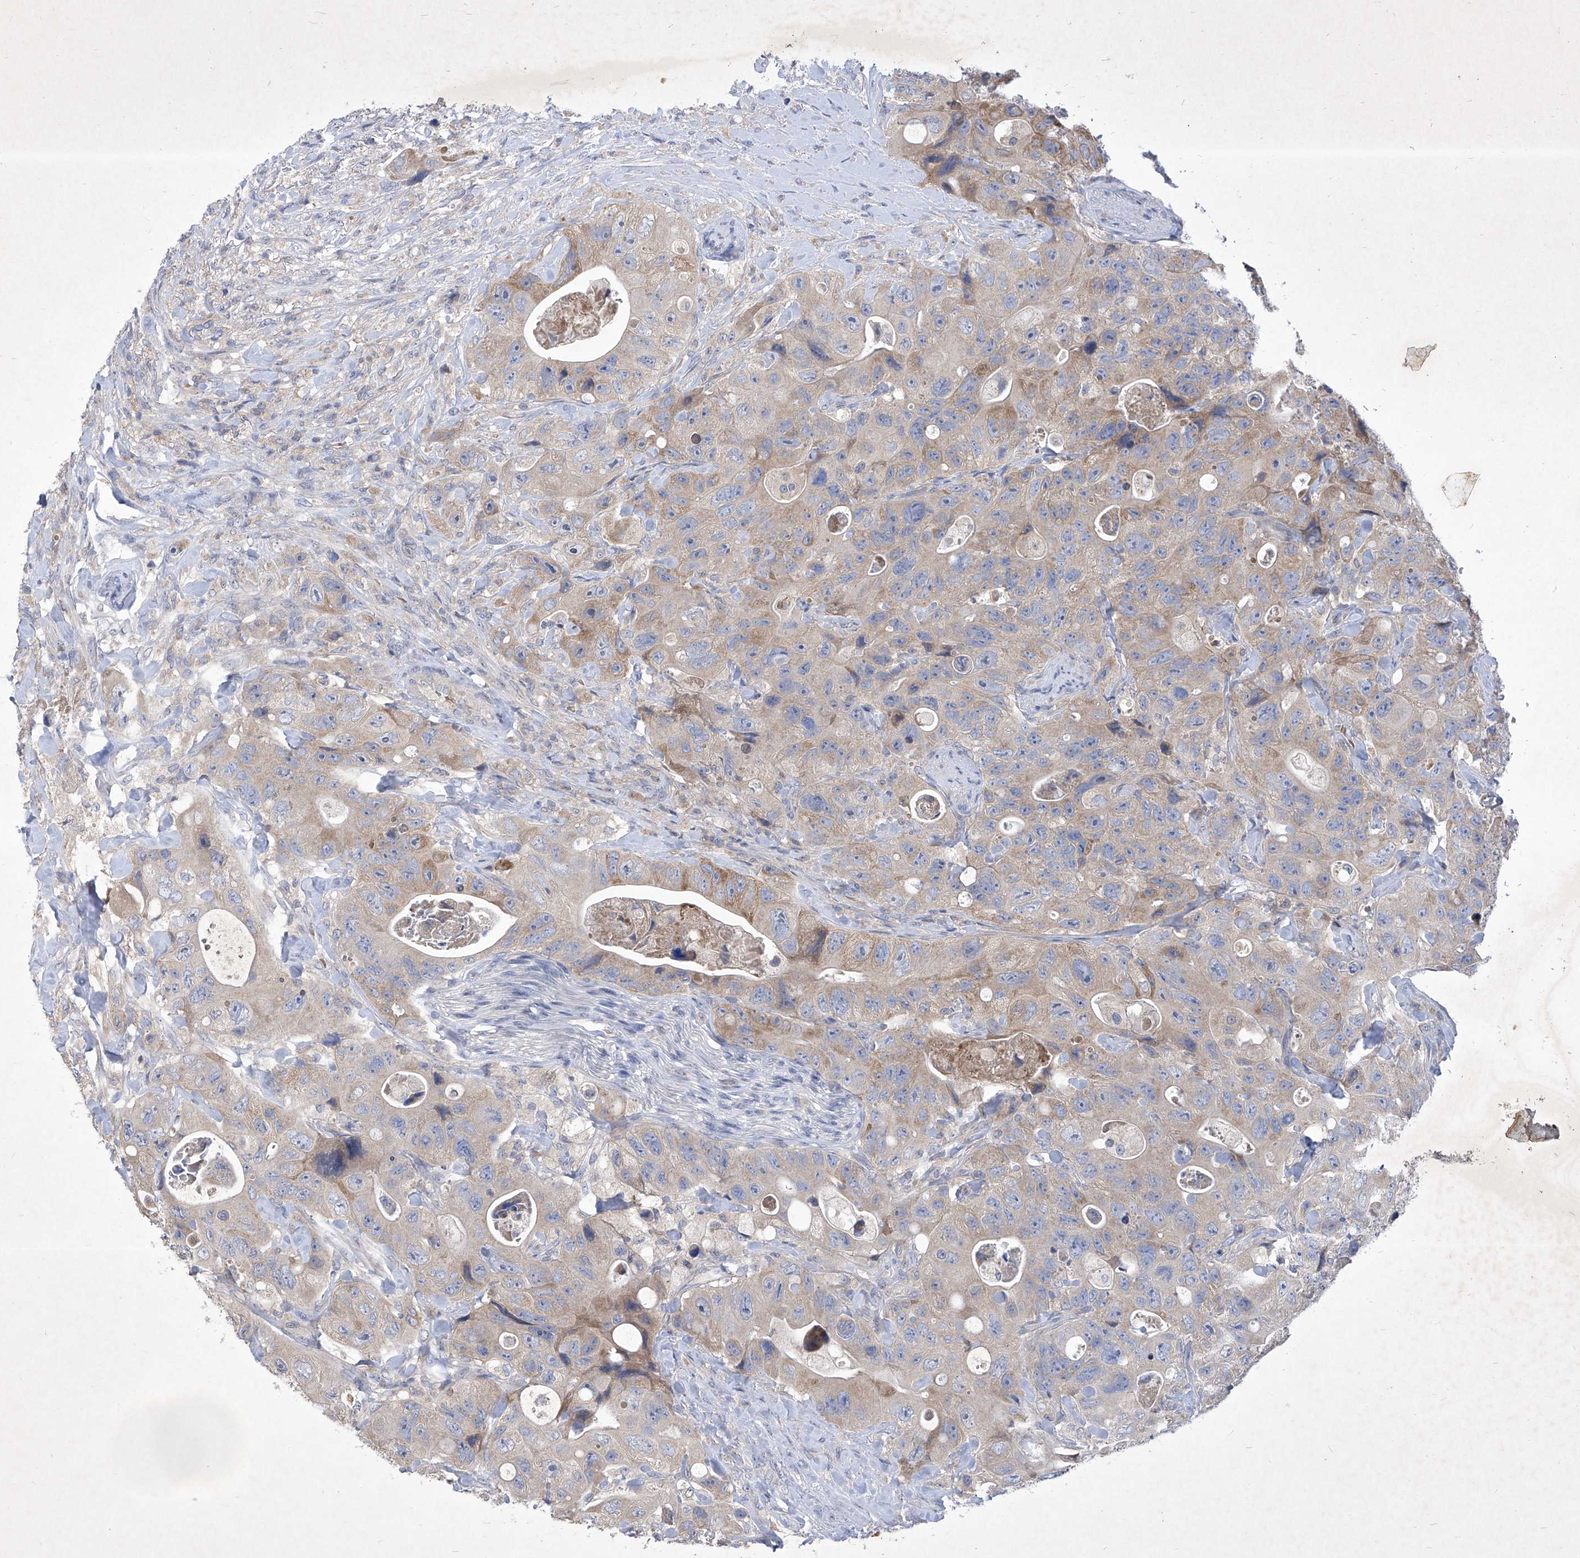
{"staining": {"intensity": "moderate", "quantity": "<25%", "location": "cytoplasmic/membranous"}, "tissue": "colorectal cancer", "cell_type": "Tumor cells", "image_type": "cancer", "snomed": [{"axis": "morphology", "description": "Adenocarcinoma, NOS"}, {"axis": "topography", "description": "Colon"}], "caption": "Brown immunohistochemical staining in human colorectal adenocarcinoma demonstrates moderate cytoplasmic/membranous positivity in about <25% of tumor cells.", "gene": "COQ3", "patient": {"sex": "female", "age": 46}}